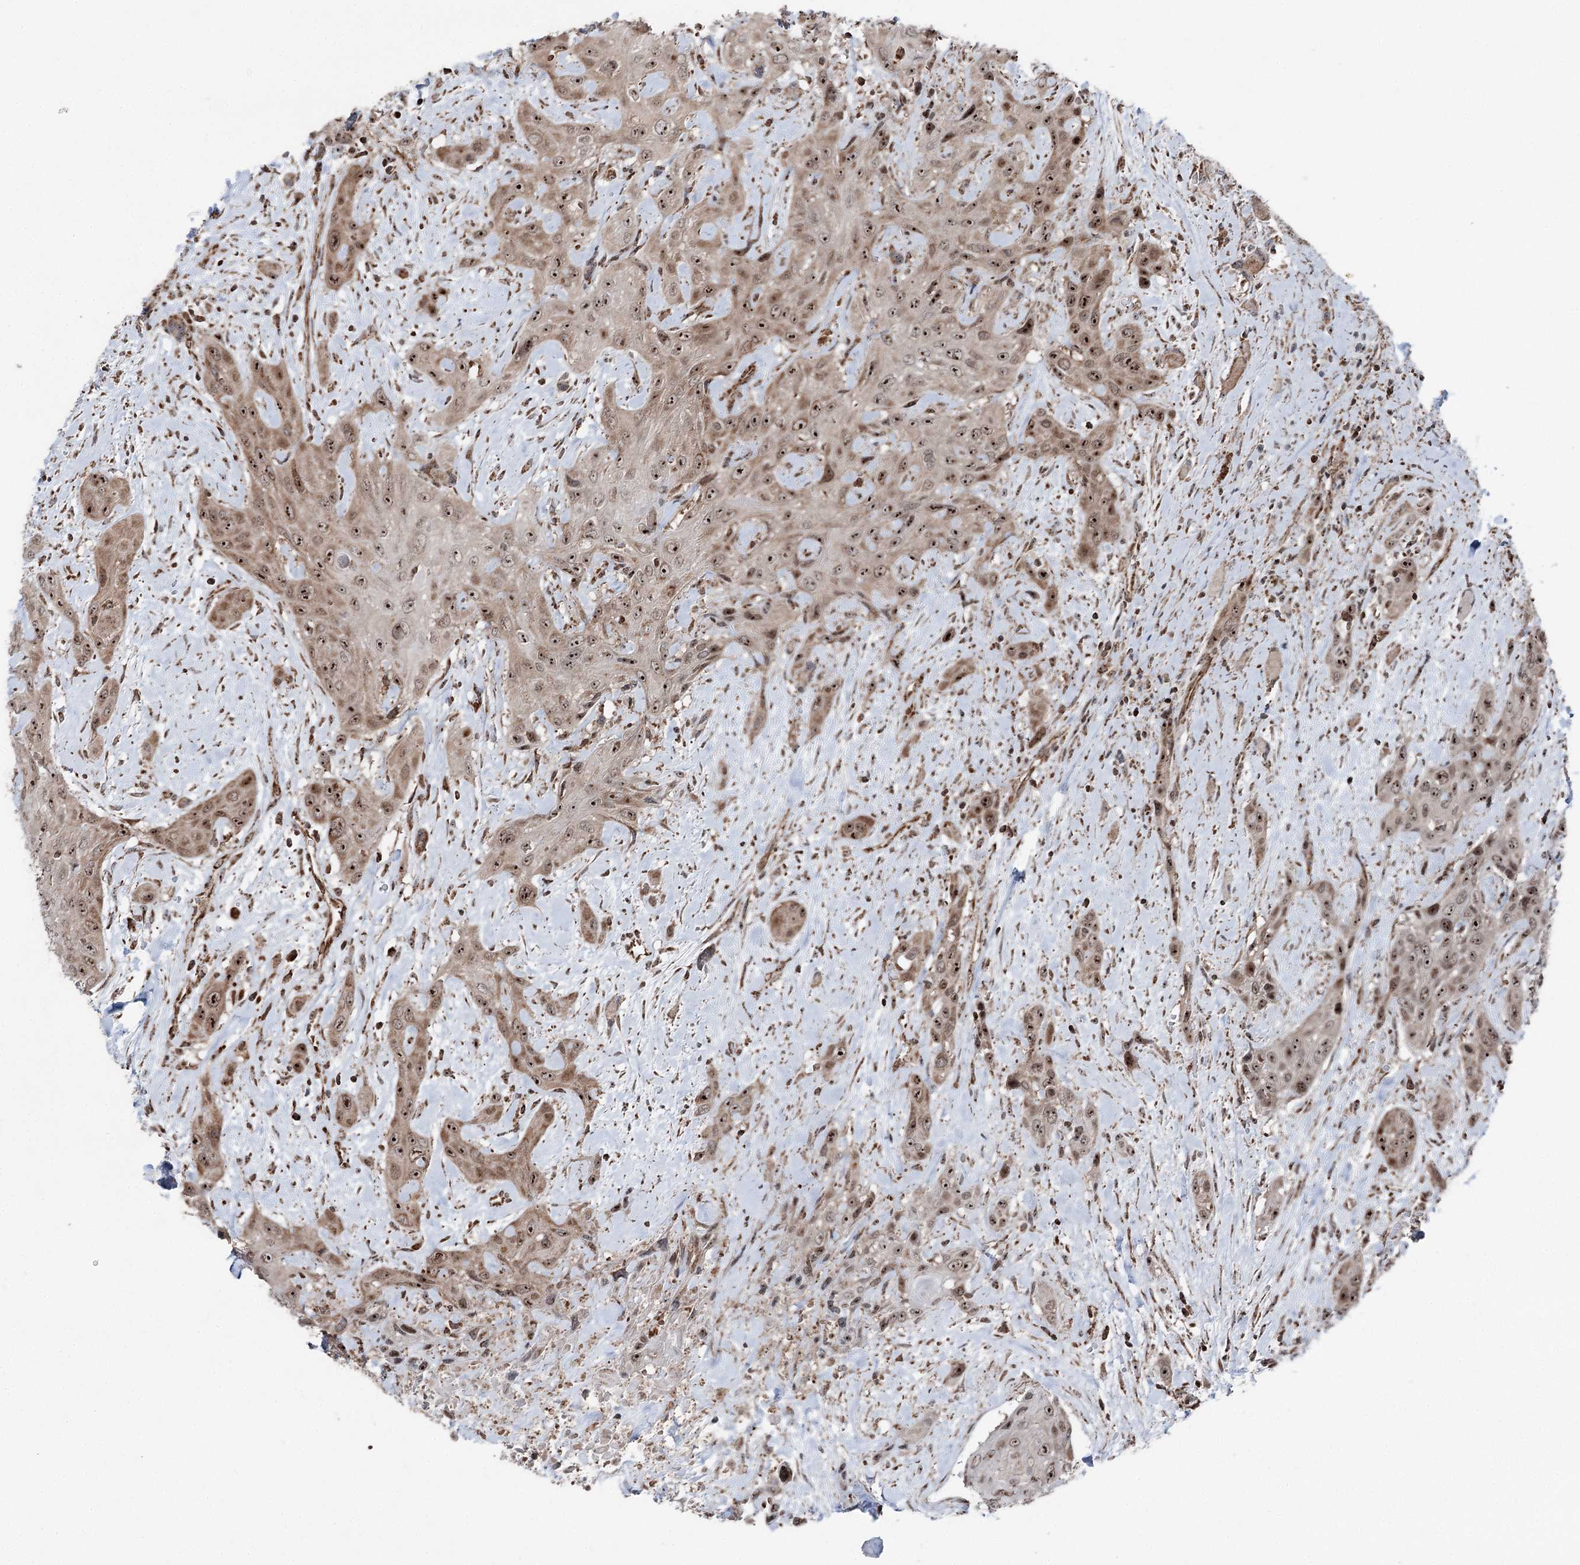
{"staining": {"intensity": "moderate", "quantity": ">75%", "location": "cytoplasmic/membranous,nuclear"}, "tissue": "head and neck cancer", "cell_type": "Tumor cells", "image_type": "cancer", "snomed": [{"axis": "morphology", "description": "Squamous cell carcinoma, NOS"}, {"axis": "topography", "description": "Head-Neck"}], "caption": "An immunohistochemistry (IHC) image of tumor tissue is shown. Protein staining in brown highlights moderate cytoplasmic/membranous and nuclear positivity in head and neck cancer (squamous cell carcinoma) within tumor cells.", "gene": "STEEP1", "patient": {"sex": "male", "age": 81}}